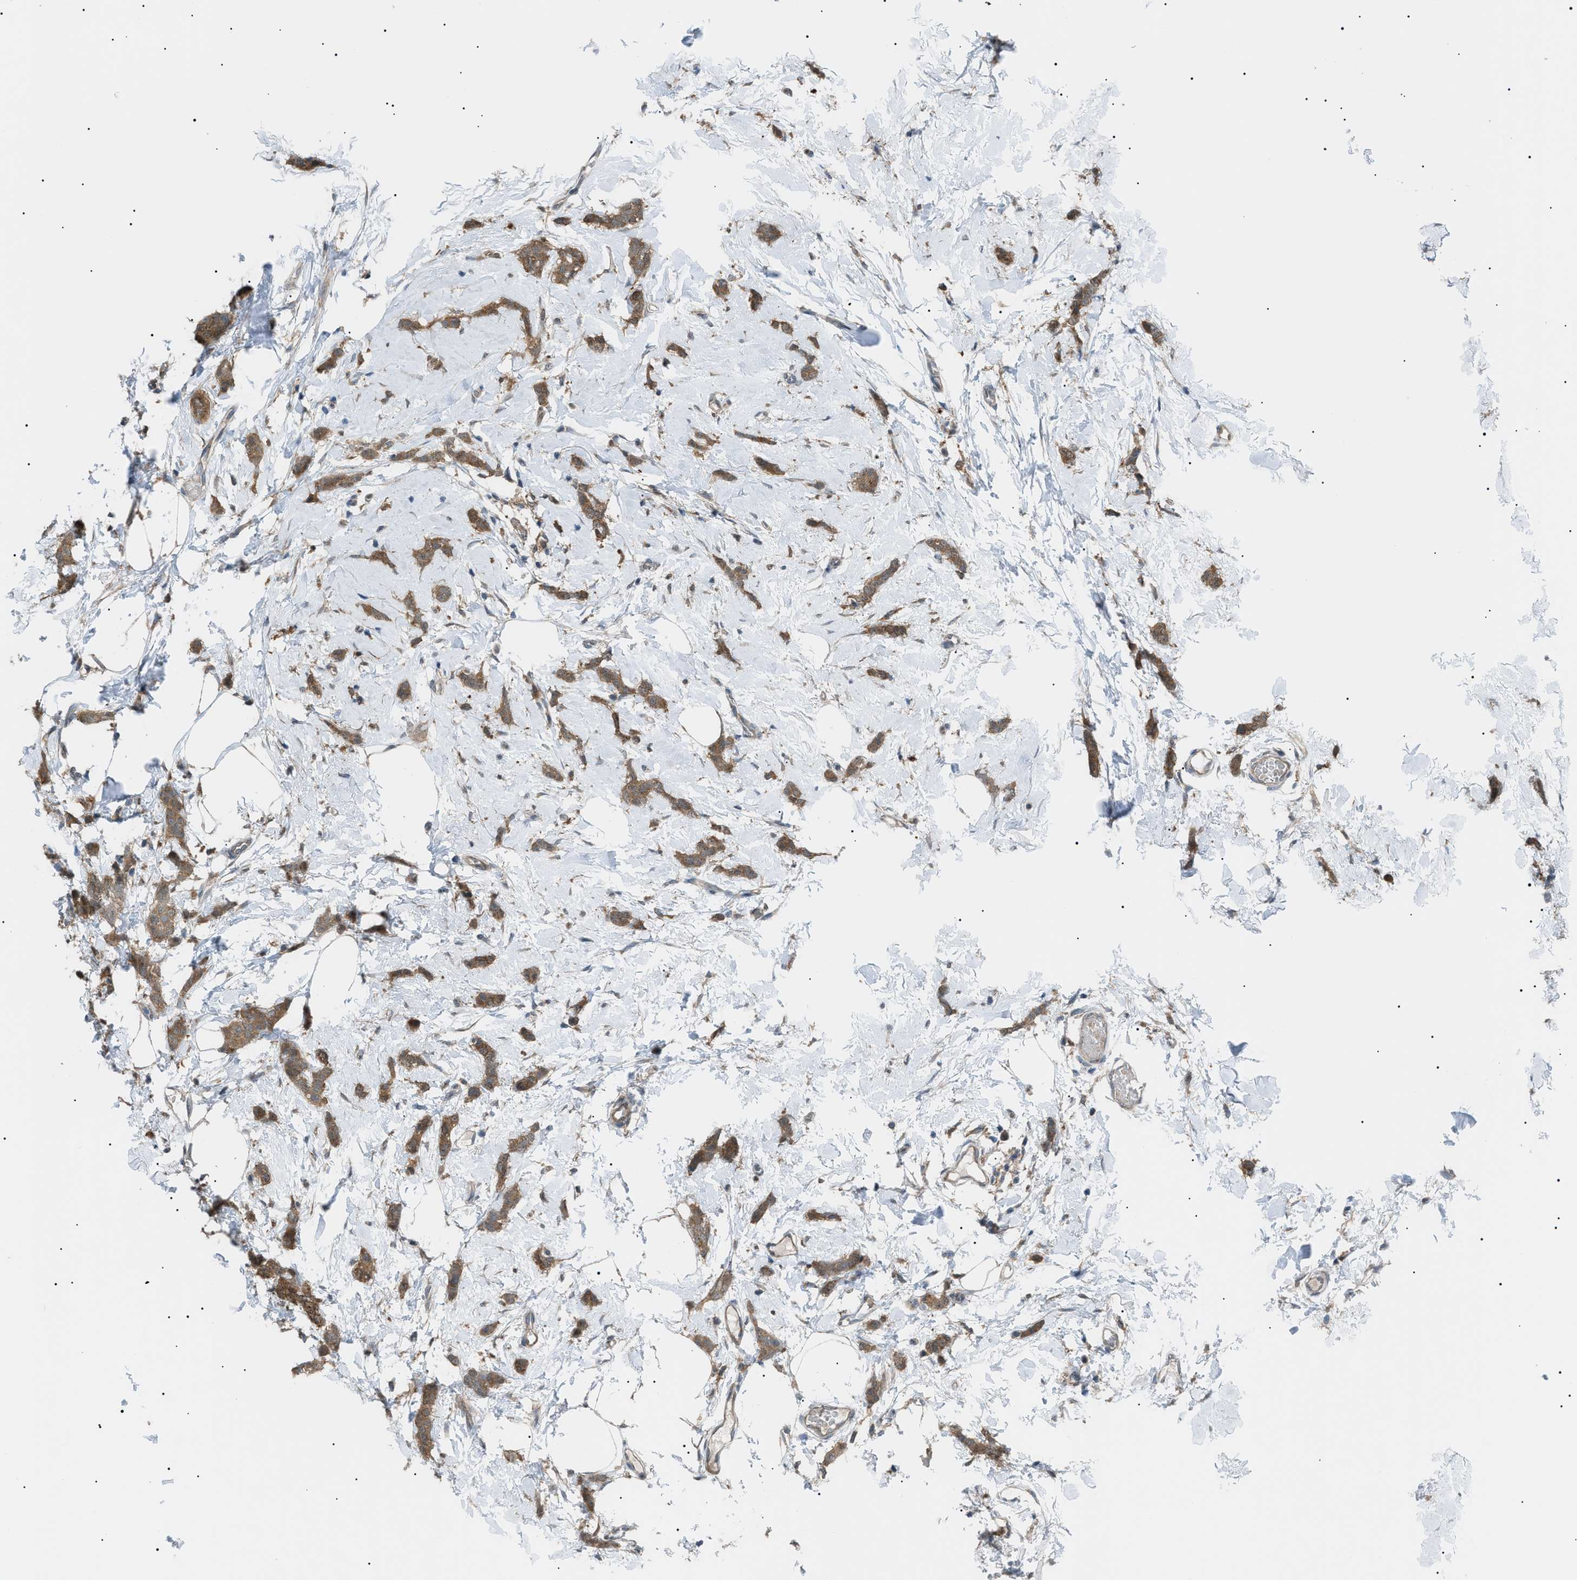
{"staining": {"intensity": "moderate", "quantity": ">75%", "location": "cytoplasmic/membranous"}, "tissue": "breast cancer", "cell_type": "Tumor cells", "image_type": "cancer", "snomed": [{"axis": "morphology", "description": "Lobular carcinoma"}, {"axis": "topography", "description": "Skin"}, {"axis": "topography", "description": "Breast"}], "caption": "There is medium levels of moderate cytoplasmic/membranous positivity in tumor cells of breast lobular carcinoma, as demonstrated by immunohistochemical staining (brown color).", "gene": "LPIN2", "patient": {"sex": "female", "age": 46}}